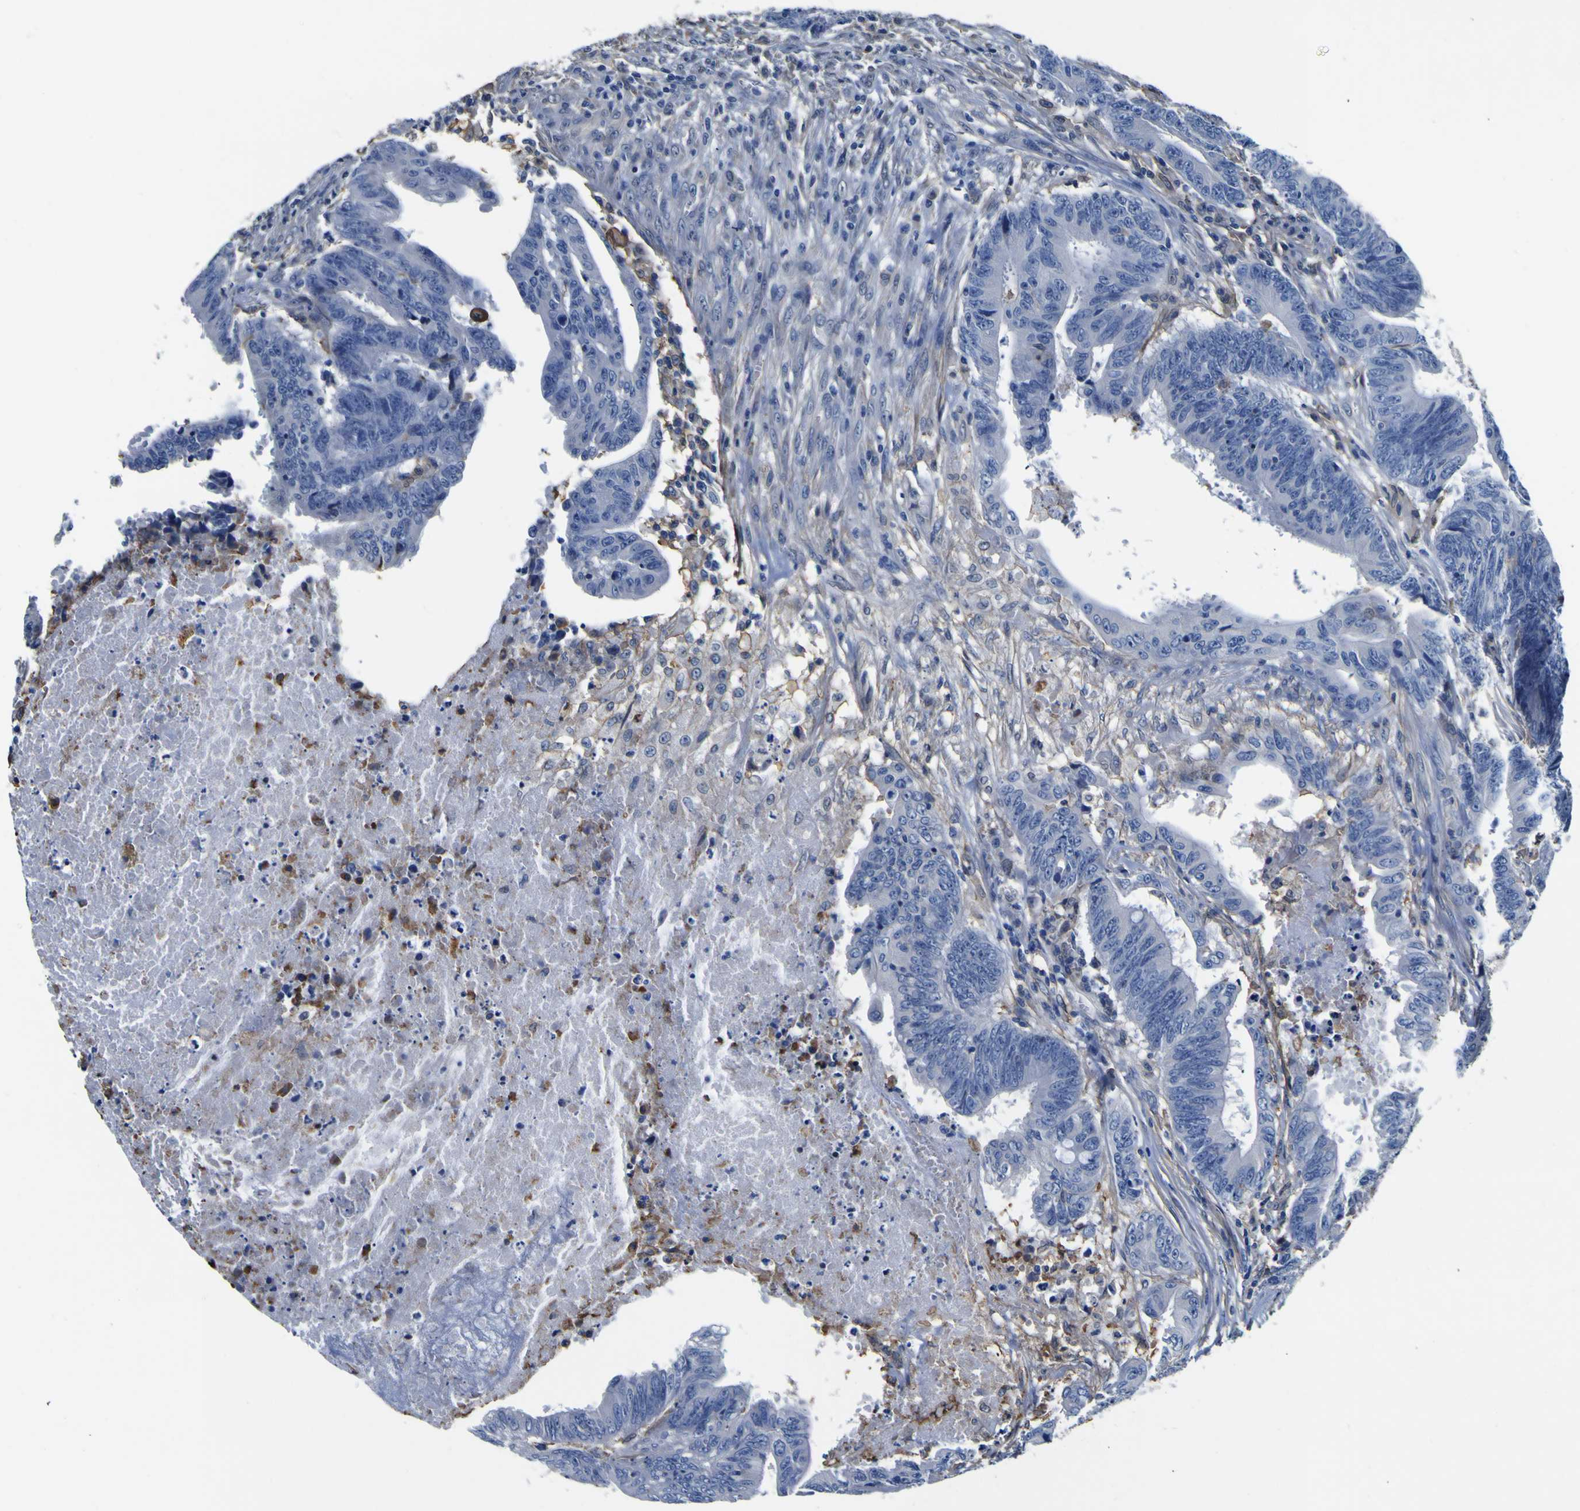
{"staining": {"intensity": "negative", "quantity": "none", "location": "none"}, "tissue": "colorectal cancer", "cell_type": "Tumor cells", "image_type": "cancer", "snomed": [{"axis": "morphology", "description": "Adenocarcinoma, NOS"}, {"axis": "topography", "description": "Colon"}], "caption": "Immunohistochemistry (IHC) image of neoplastic tissue: adenocarcinoma (colorectal) stained with DAB (3,3'-diaminobenzidine) shows no significant protein staining in tumor cells.", "gene": "PXDN", "patient": {"sex": "male", "age": 45}}